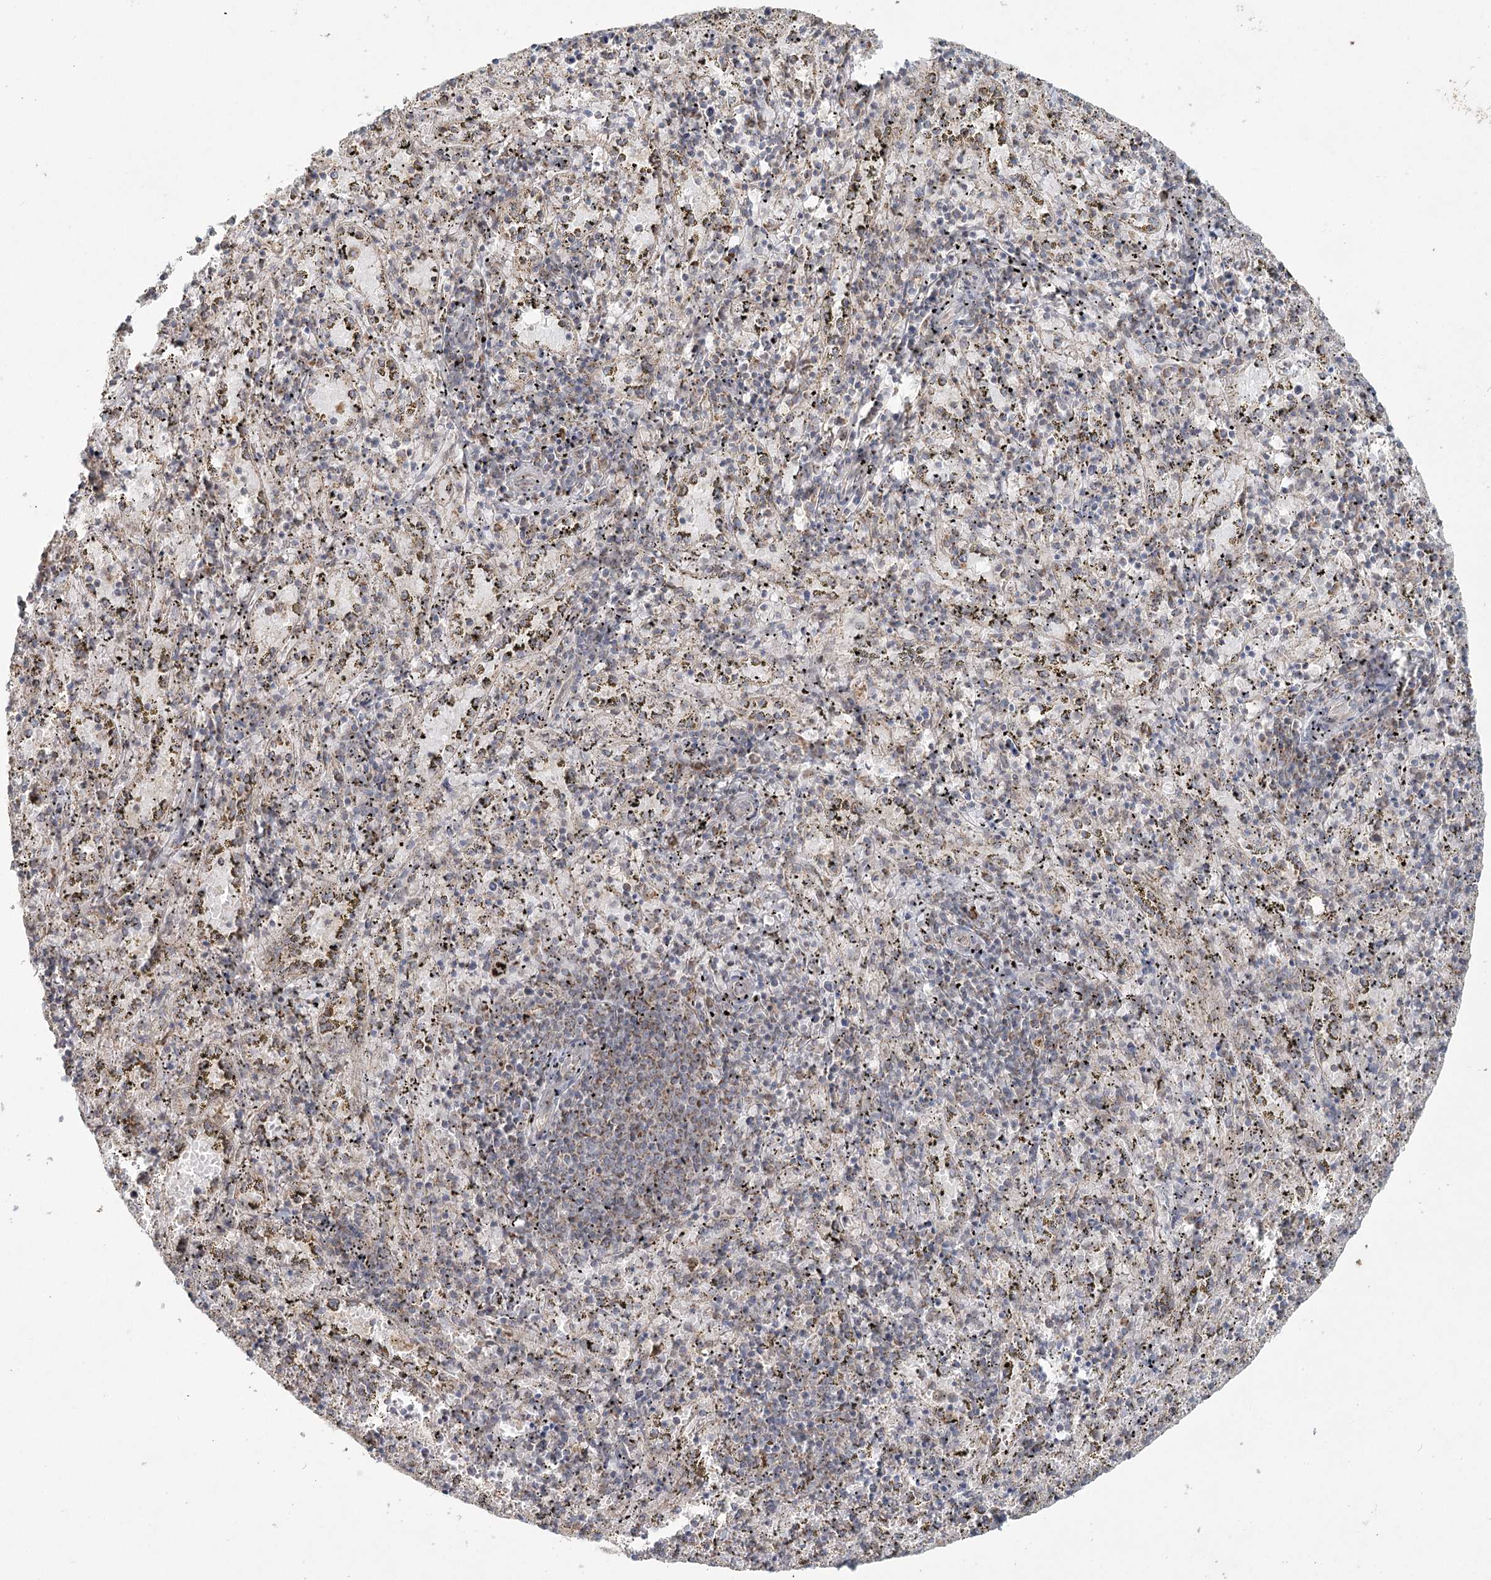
{"staining": {"intensity": "moderate", "quantity": "<25%", "location": "cytoplasmic/membranous"}, "tissue": "spleen", "cell_type": "Cells in red pulp", "image_type": "normal", "snomed": [{"axis": "morphology", "description": "Normal tissue, NOS"}, {"axis": "topography", "description": "Spleen"}], "caption": "Brown immunohistochemical staining in benign human spleen shows moderate cytoplasmic/membranous expression in about <25% of cells in red pulp.", "gene": "LACTB", "patient": {"sex": "male", "age": 11}}